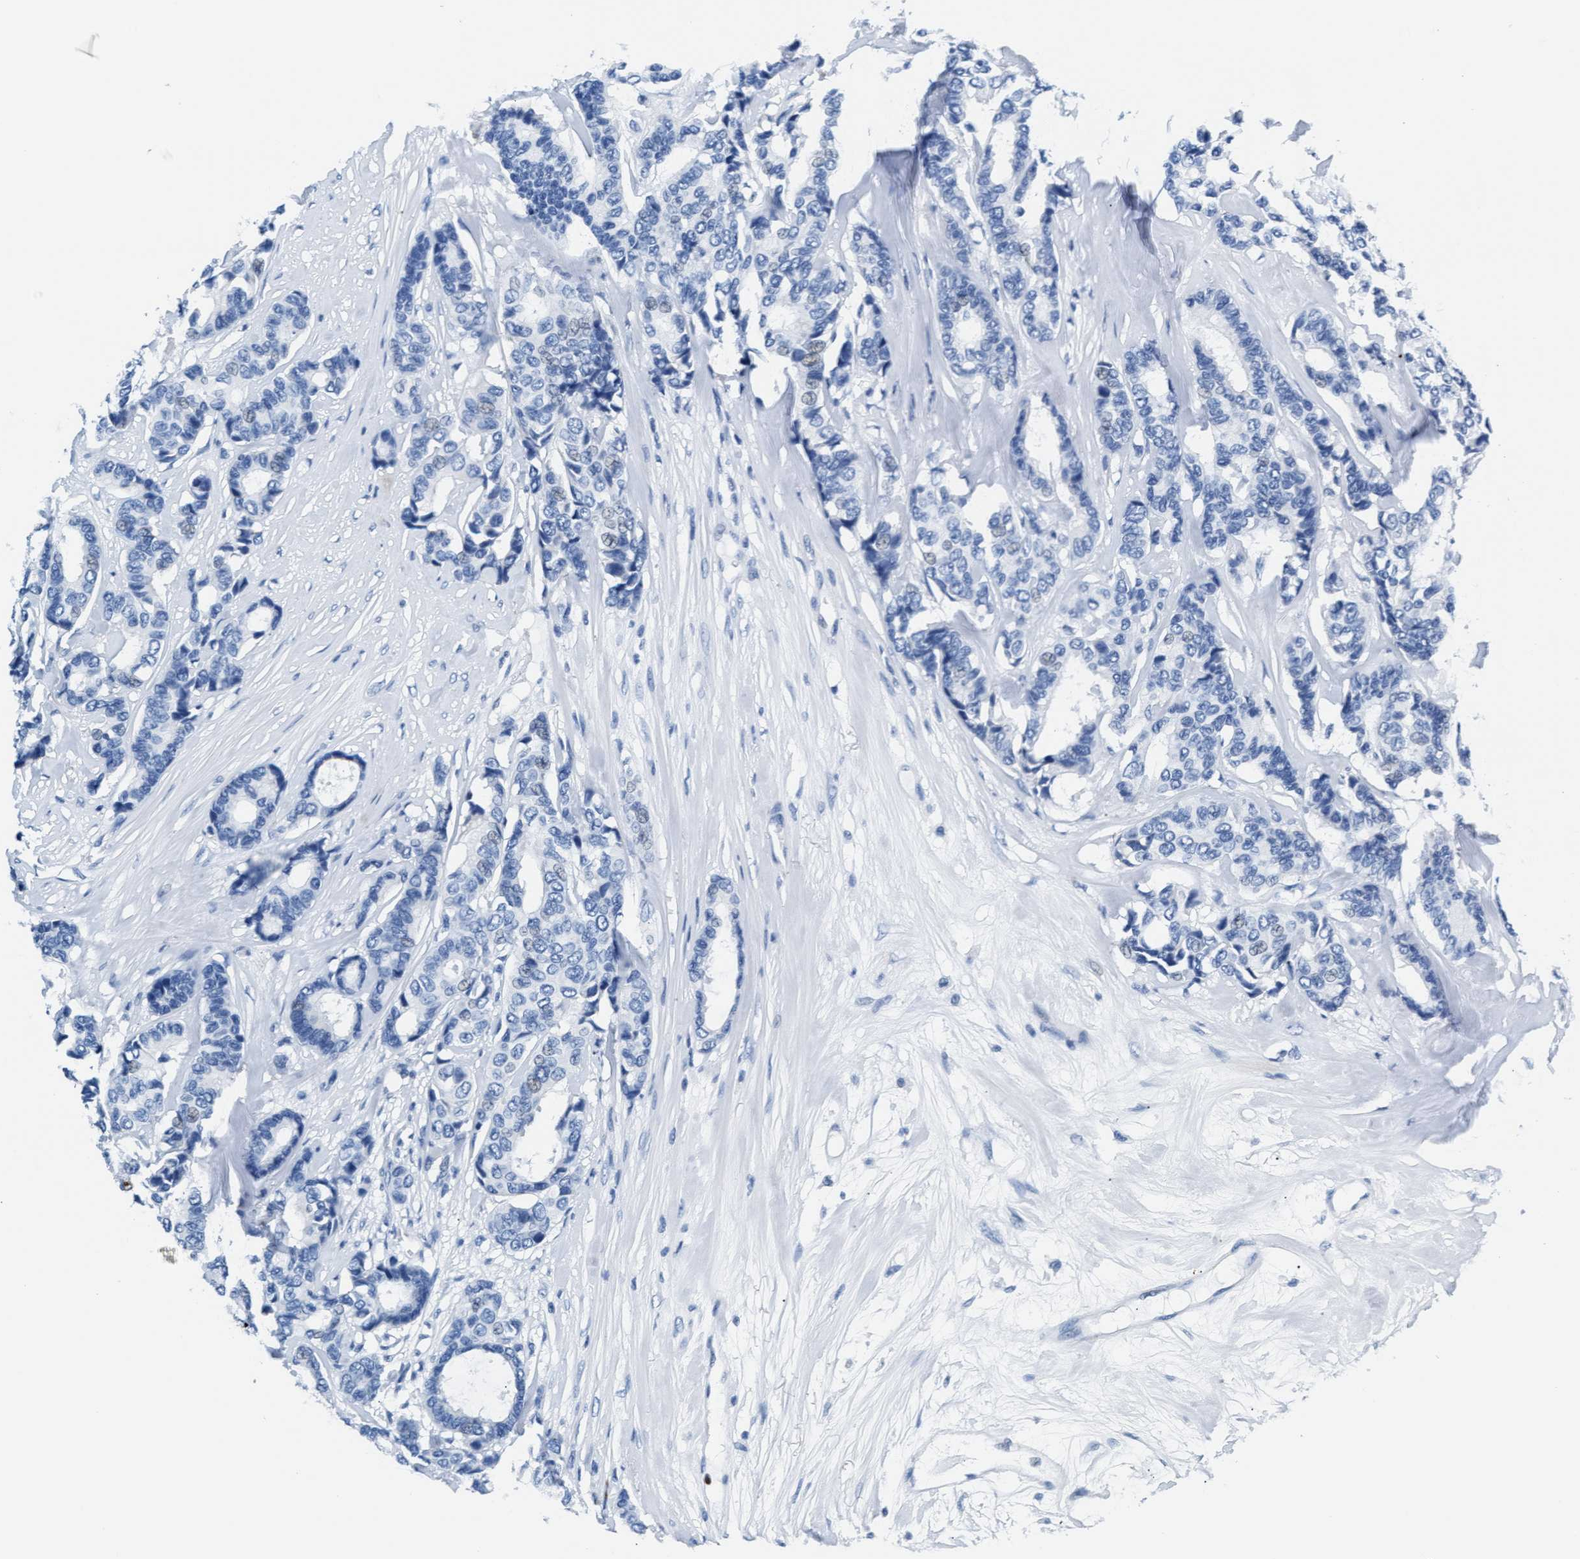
{"staining": {"intensity": "negative", "quantity": "none", "location": "none"}, "tissue": "breast cancer", "cell_type": "Tumor cells", "image_type": "cancer", "snomed": [{"axis": "morphology", "description": "Duct carcinoma"}, {"axis": "topography", "description": "Breast"}], "caption": "A micrograph of human breast infiltrating ductal carcinoma is negative for staining in tumor cells.", "gene": "MMP8", "patient": {"sex": "female", "age": 87}}